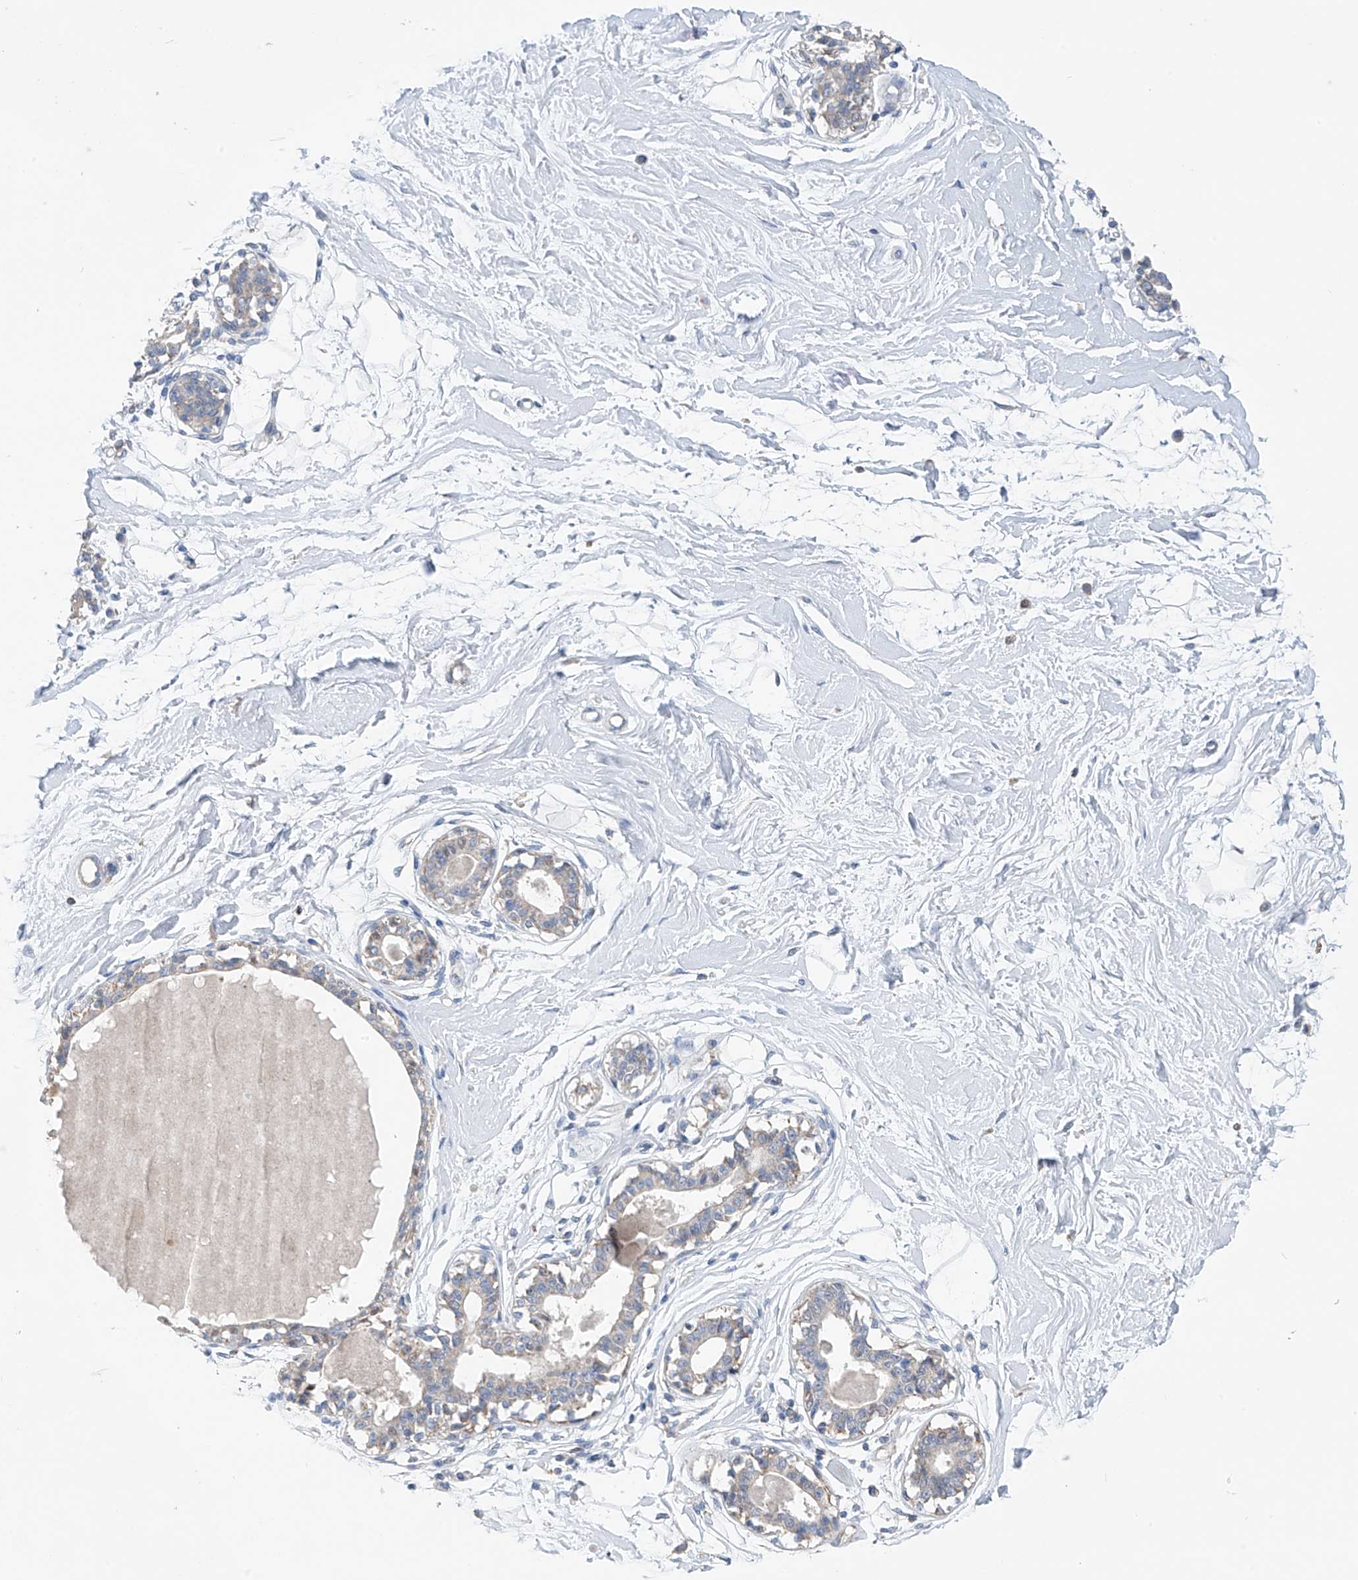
{"staining": {"intensity": "negative", "quantity": "none", "location": "none"}, "tissue": "breast", "cell_type": "Adipocytes", "image_type": "normal", "snomed": [{"axis": "morphology", "description": "Normal tissue, NOS"}, {"axis": "topography", "description": "Breast"}], "caption": "DAB immunohistochemical staining of unremarkable breast shows no significant expression in adipocytes. (Brightfield microscopy of DAB IHC at high magnification).", "gene": "SYN3", "patient": {"sex": "female", "age": 45}}